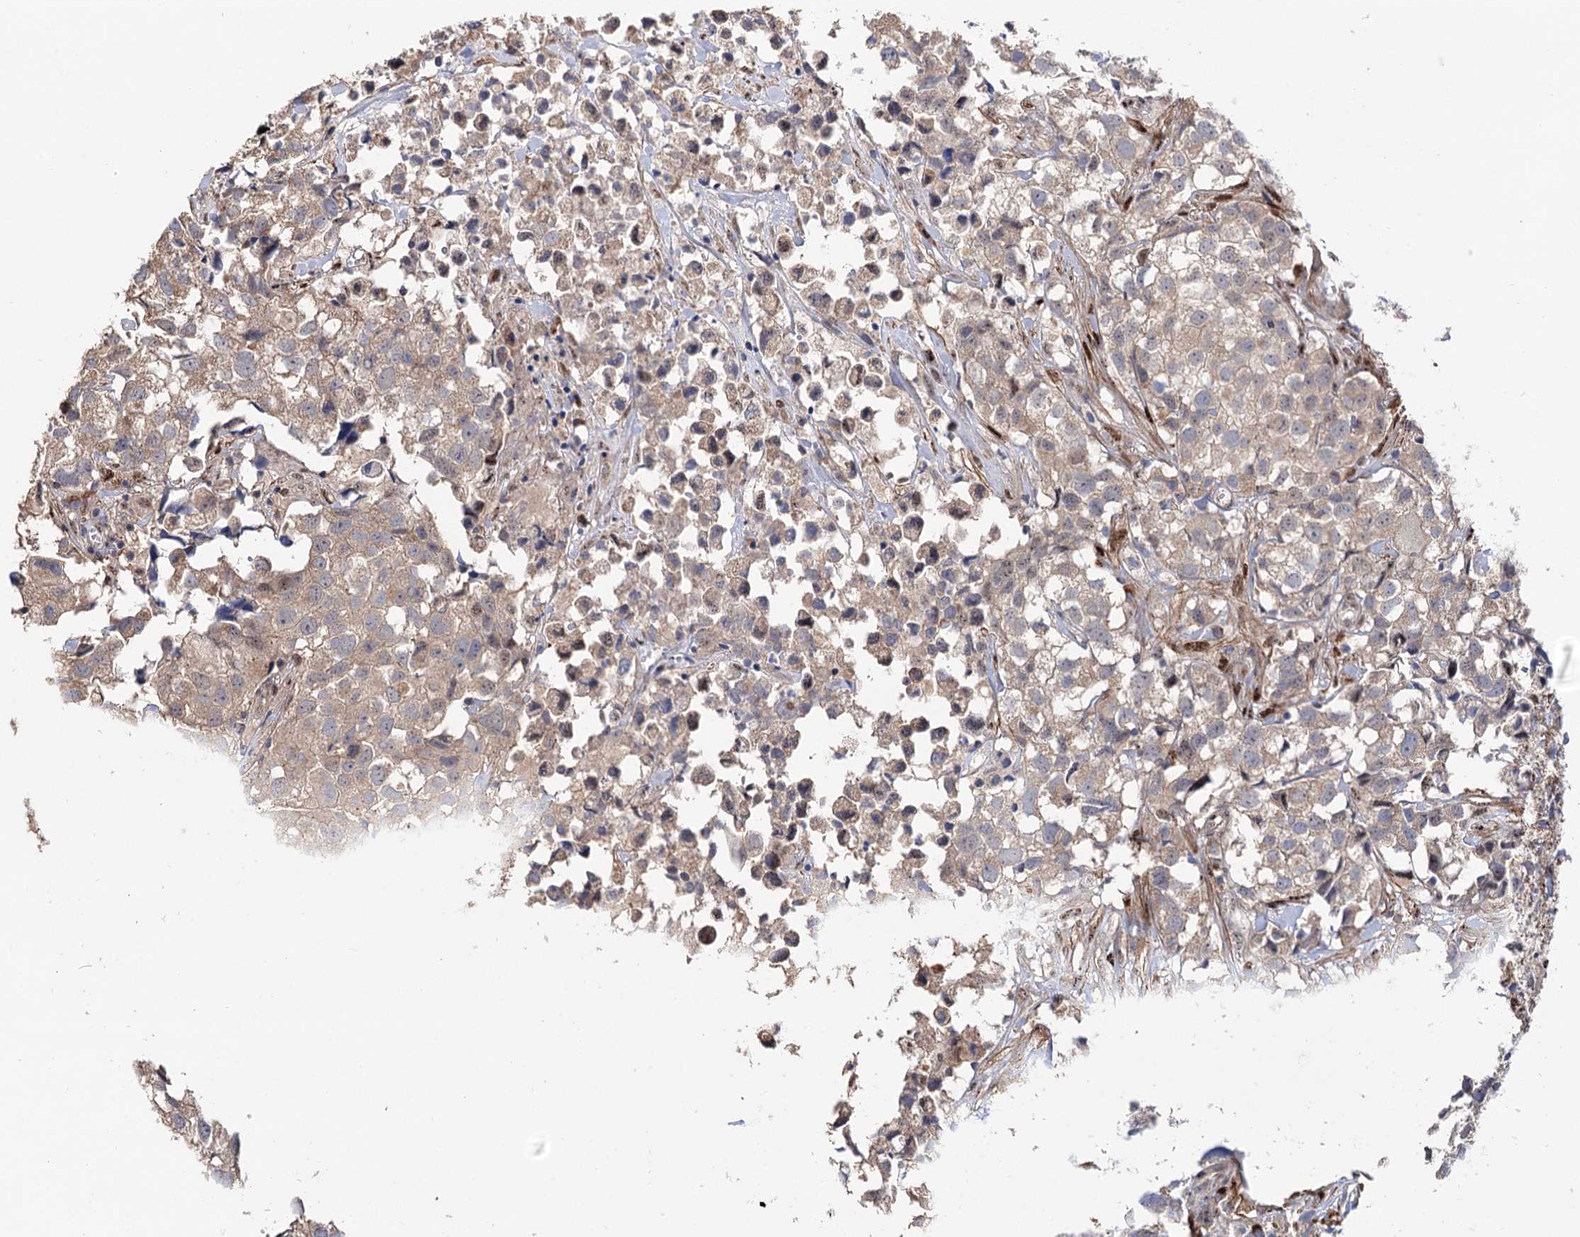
{"staining": {"intensity": "weak", "quantity": "25%-75%", "location": "cytoplasmic/membranous"}, "tissue": "urothelial cancer", "cell_type": "Tumor cells", "image_type": "cancer", "snomed": [{"axis": "morphology", "description": "Urothelial carcinoma, High grade"}, {"axis": "topography", "description": "Urinary bladder"}], "caption": "This is an image of IHC staining of high-grade urothelial carcinoma, which shows weak positivity in the cytoplasmic/membranous of tumor cells.", "gene": "SEC24A", "patient": {"sex": "female", "age": 75}}